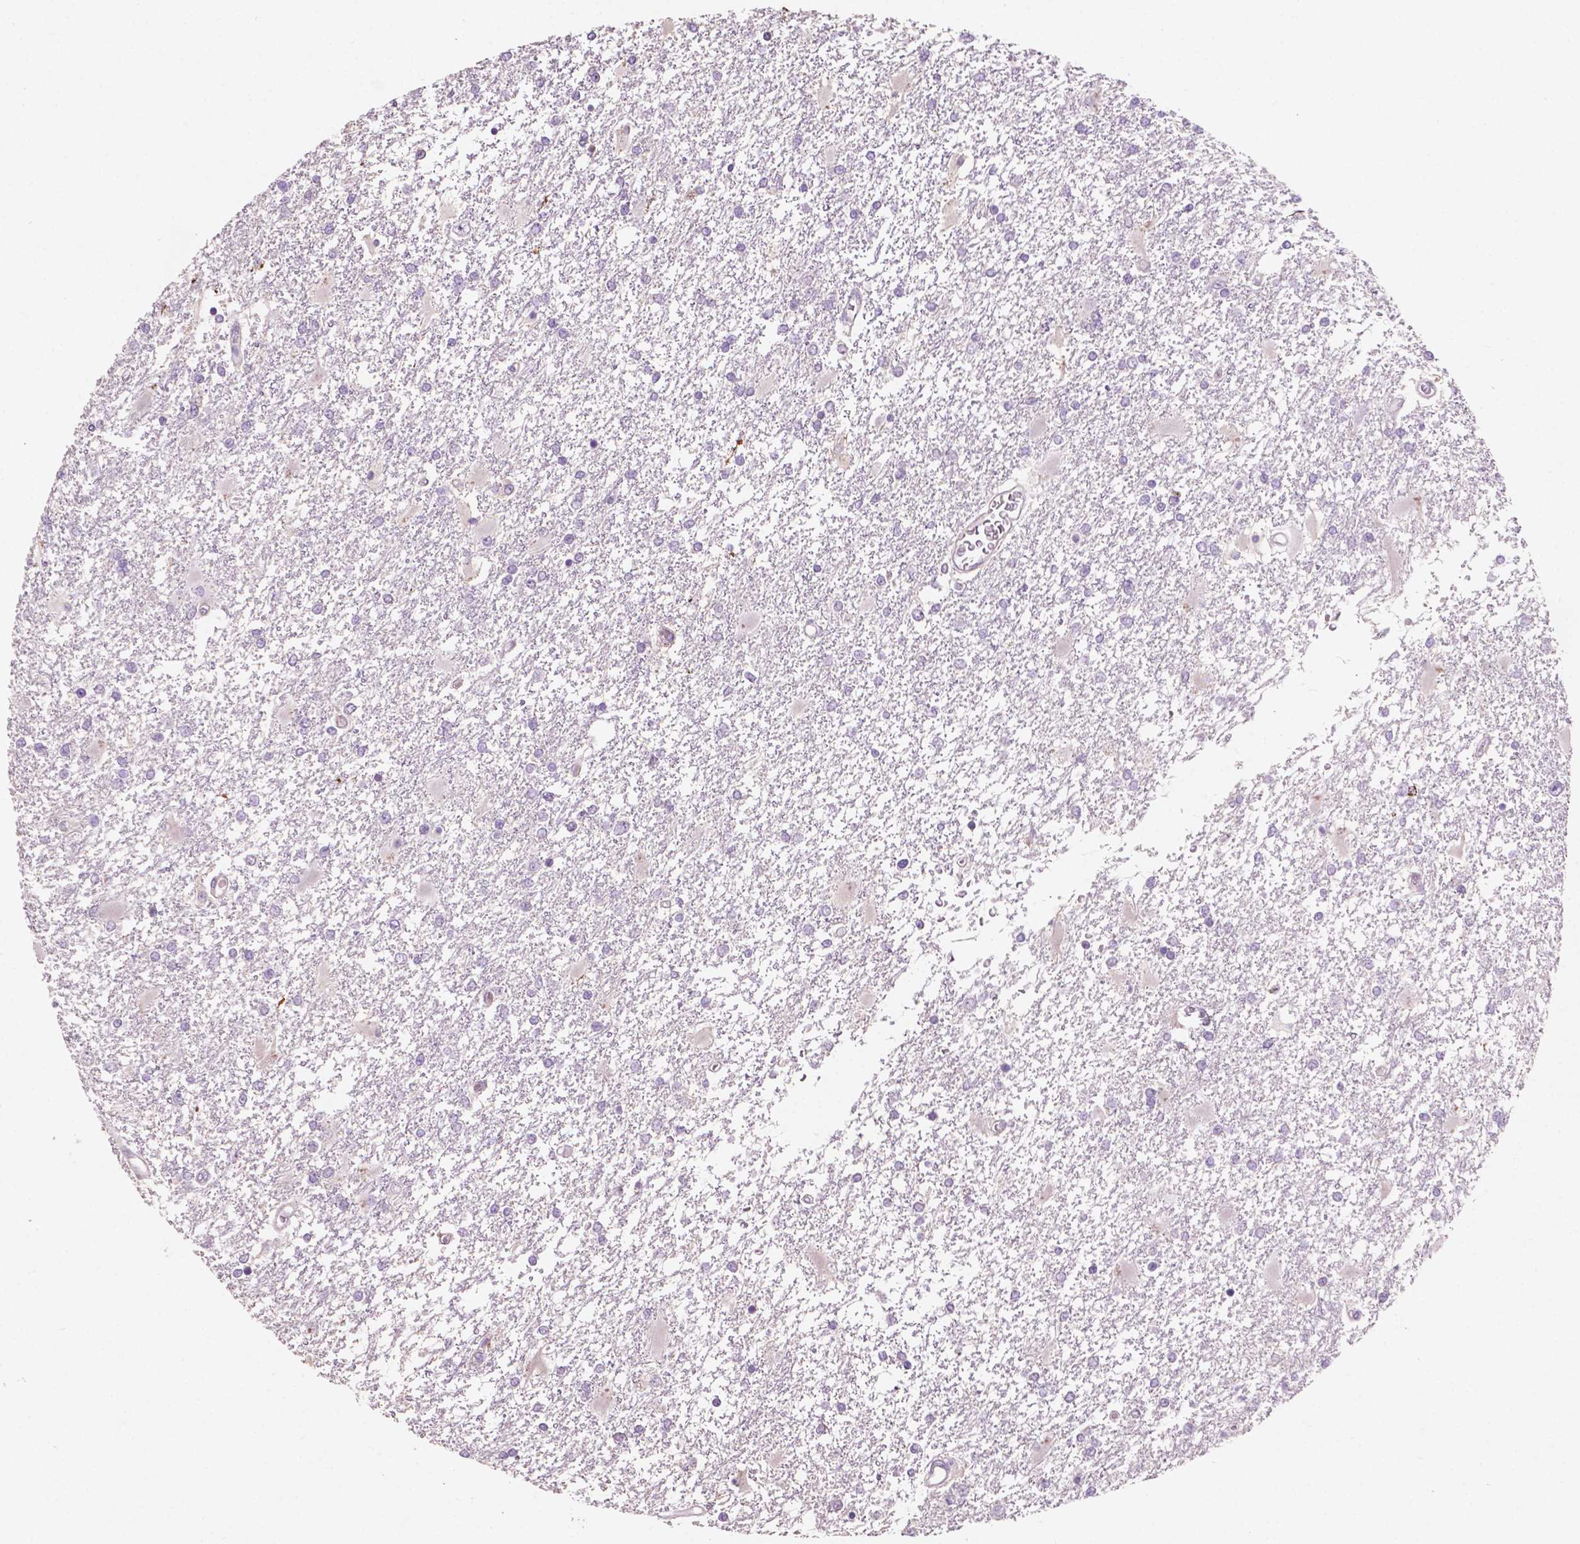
{"staining": {"intensity": "negative", "quantity": "none", "location": "none"}, "tissue": "glioma", "cell_type": "Tumor cells", "image_type": "cancer", "snomed": [{"axis": "morphology", "description": "Glioma, malignant, High grade"}, {"axis": "topography", "description": "Cerebral cortex"}], "caption": "This is an IHC image of human glioma. There is no expression in tumor cells.", "gene": "LRP1B", "patient": {"sex": "male", "age": 79}}